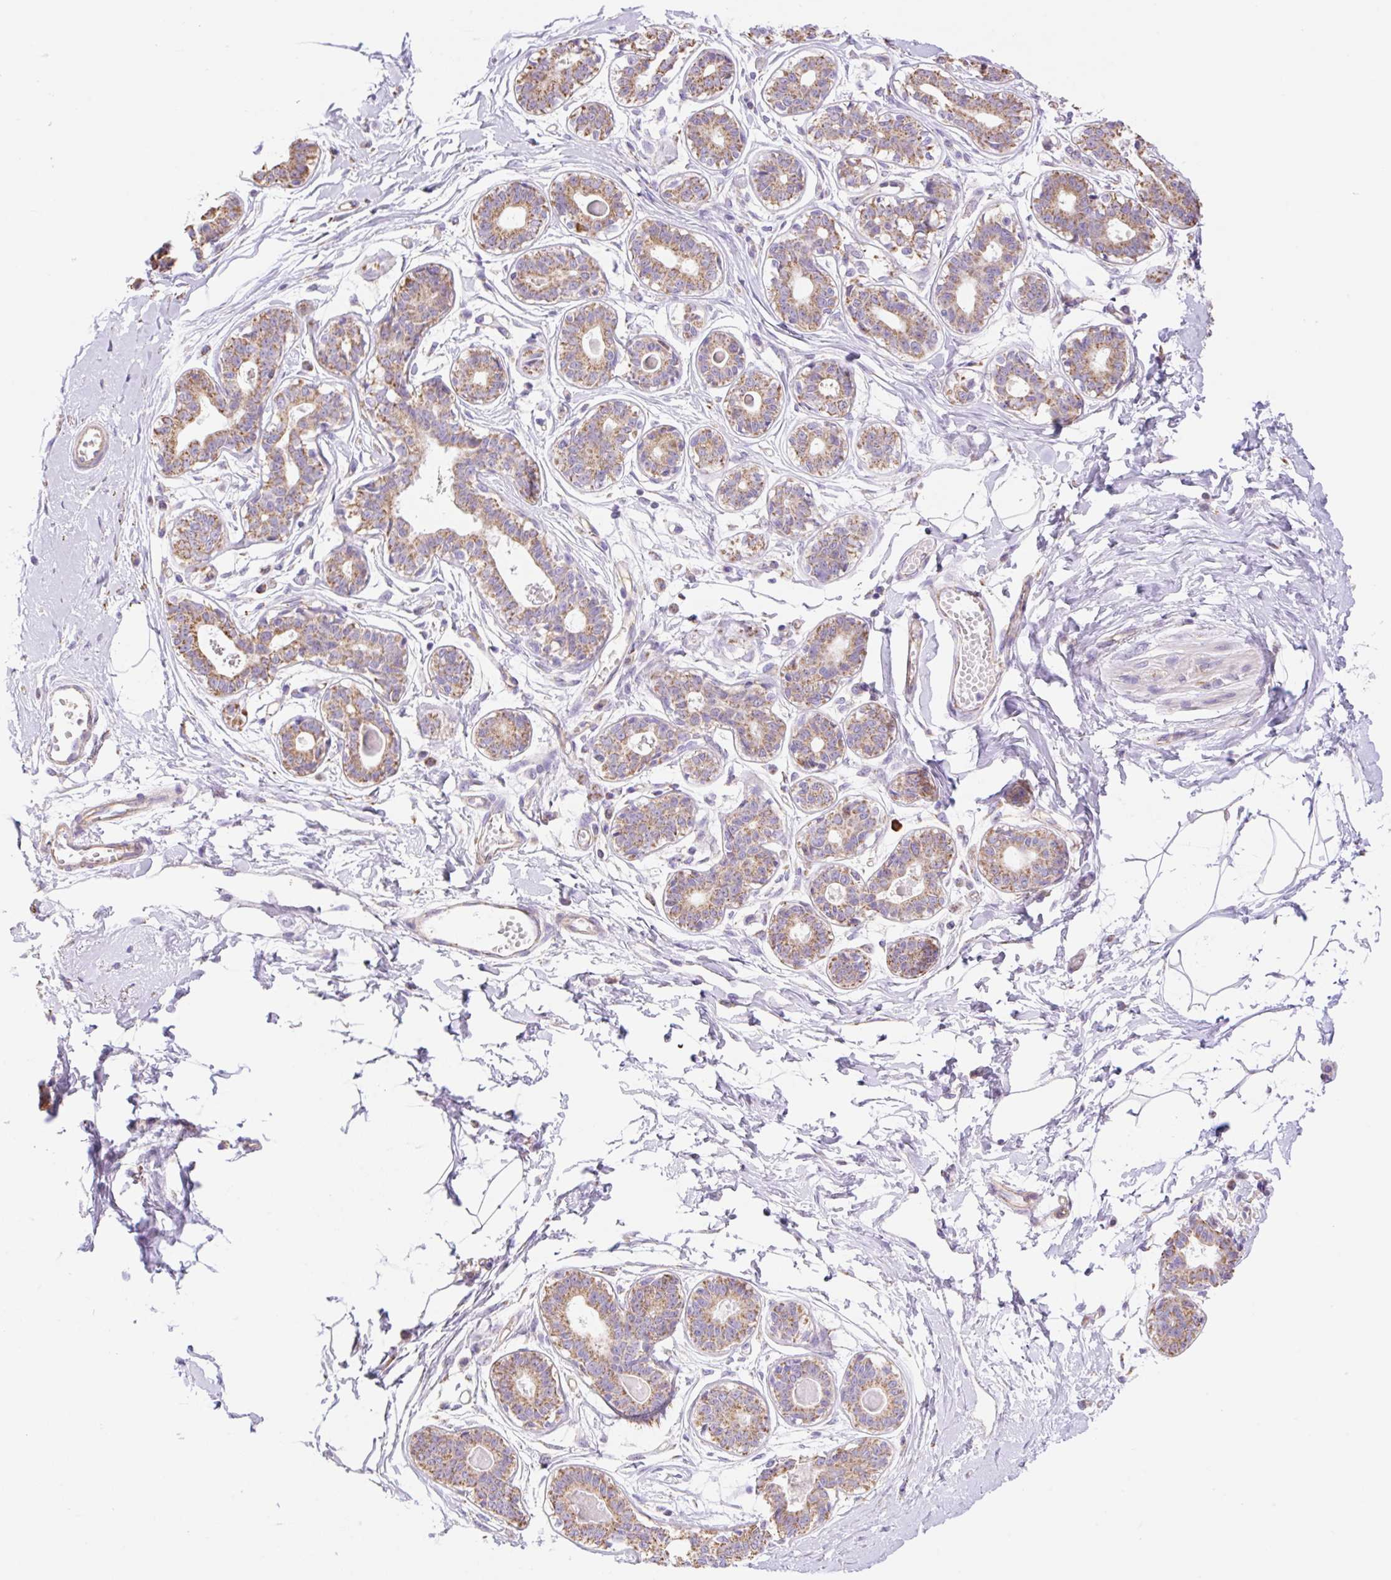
{"staining": {"intensity": "negative", "quantity": "none", "location": "none"}, "tissue": "breast", "cell_type": "Adipocytes", "image_type": "normal", "snomed": [{"axis": "morphology", "description": "Normal tissue, NOS"}, {"axis": "topography", "description": "Breast"}], "caption": "A high-resolution micrograph shows IHC staining of benign breast, which reveals no significant staining in adipocytes.", "gene": "ESAM", "patient": {"sex": "female", "age": 45}}